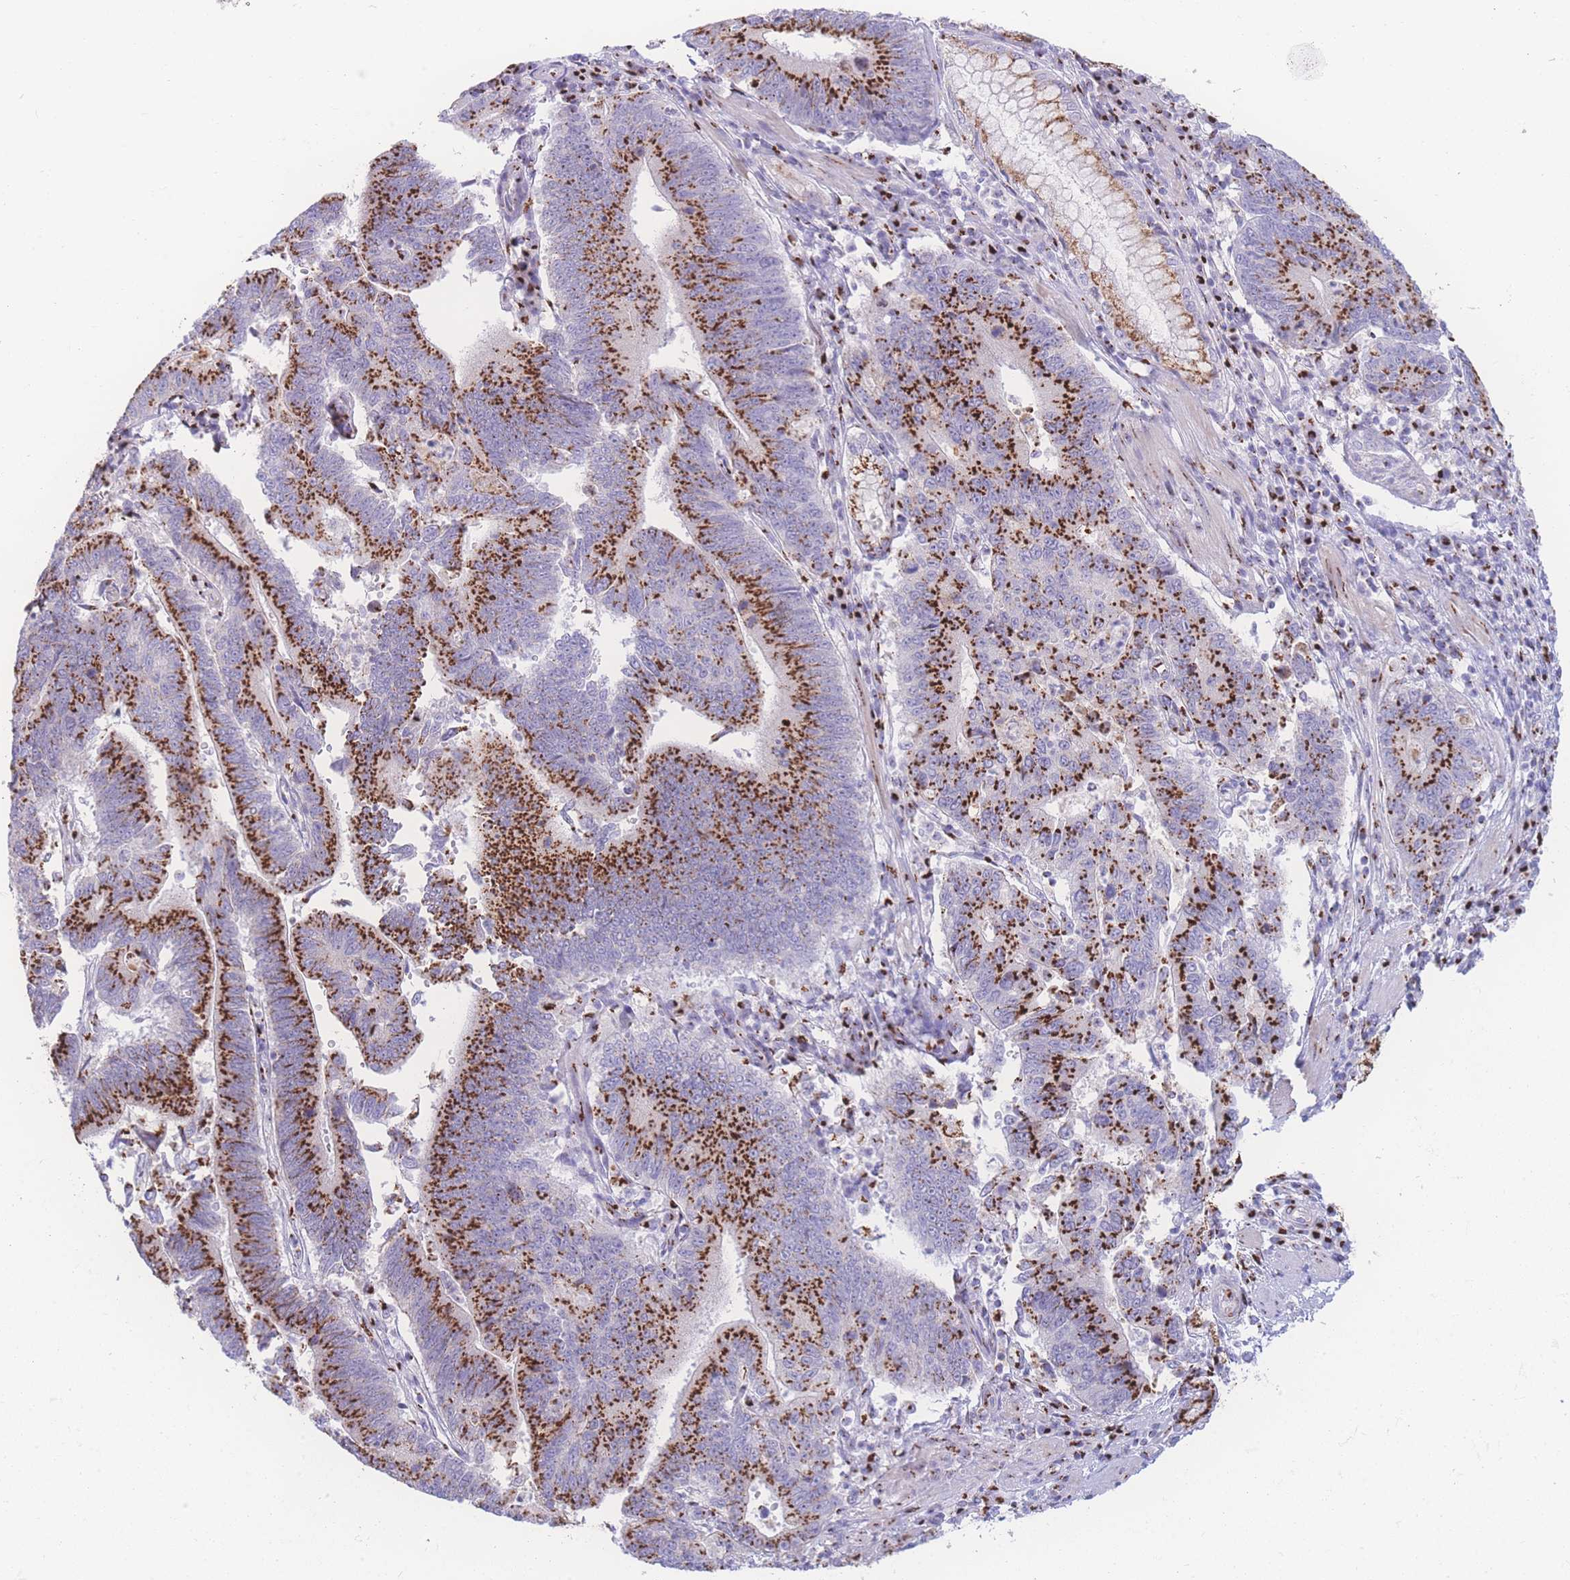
{"staining": {"intensity": "strong", "quantity": ">75%", "location": "cytoplasmic/membranous"}, "tissue": "stomach cancer", "cell_type": "Tumor cells", "image_type": "cancer", "snomed": [{"axis": "morphology", "description": "Adenocarcinoma, NOS"}, {"axis": "topography", "description": "Stomach"}], "caption": "A brown stain highlights strong cytoplasmic/membranous expression of a protein in stomach cancer (adenocarcinoma) tumor cells.", "gene": "GOLM2", "patient": {"sex": "male", "age": 59}}